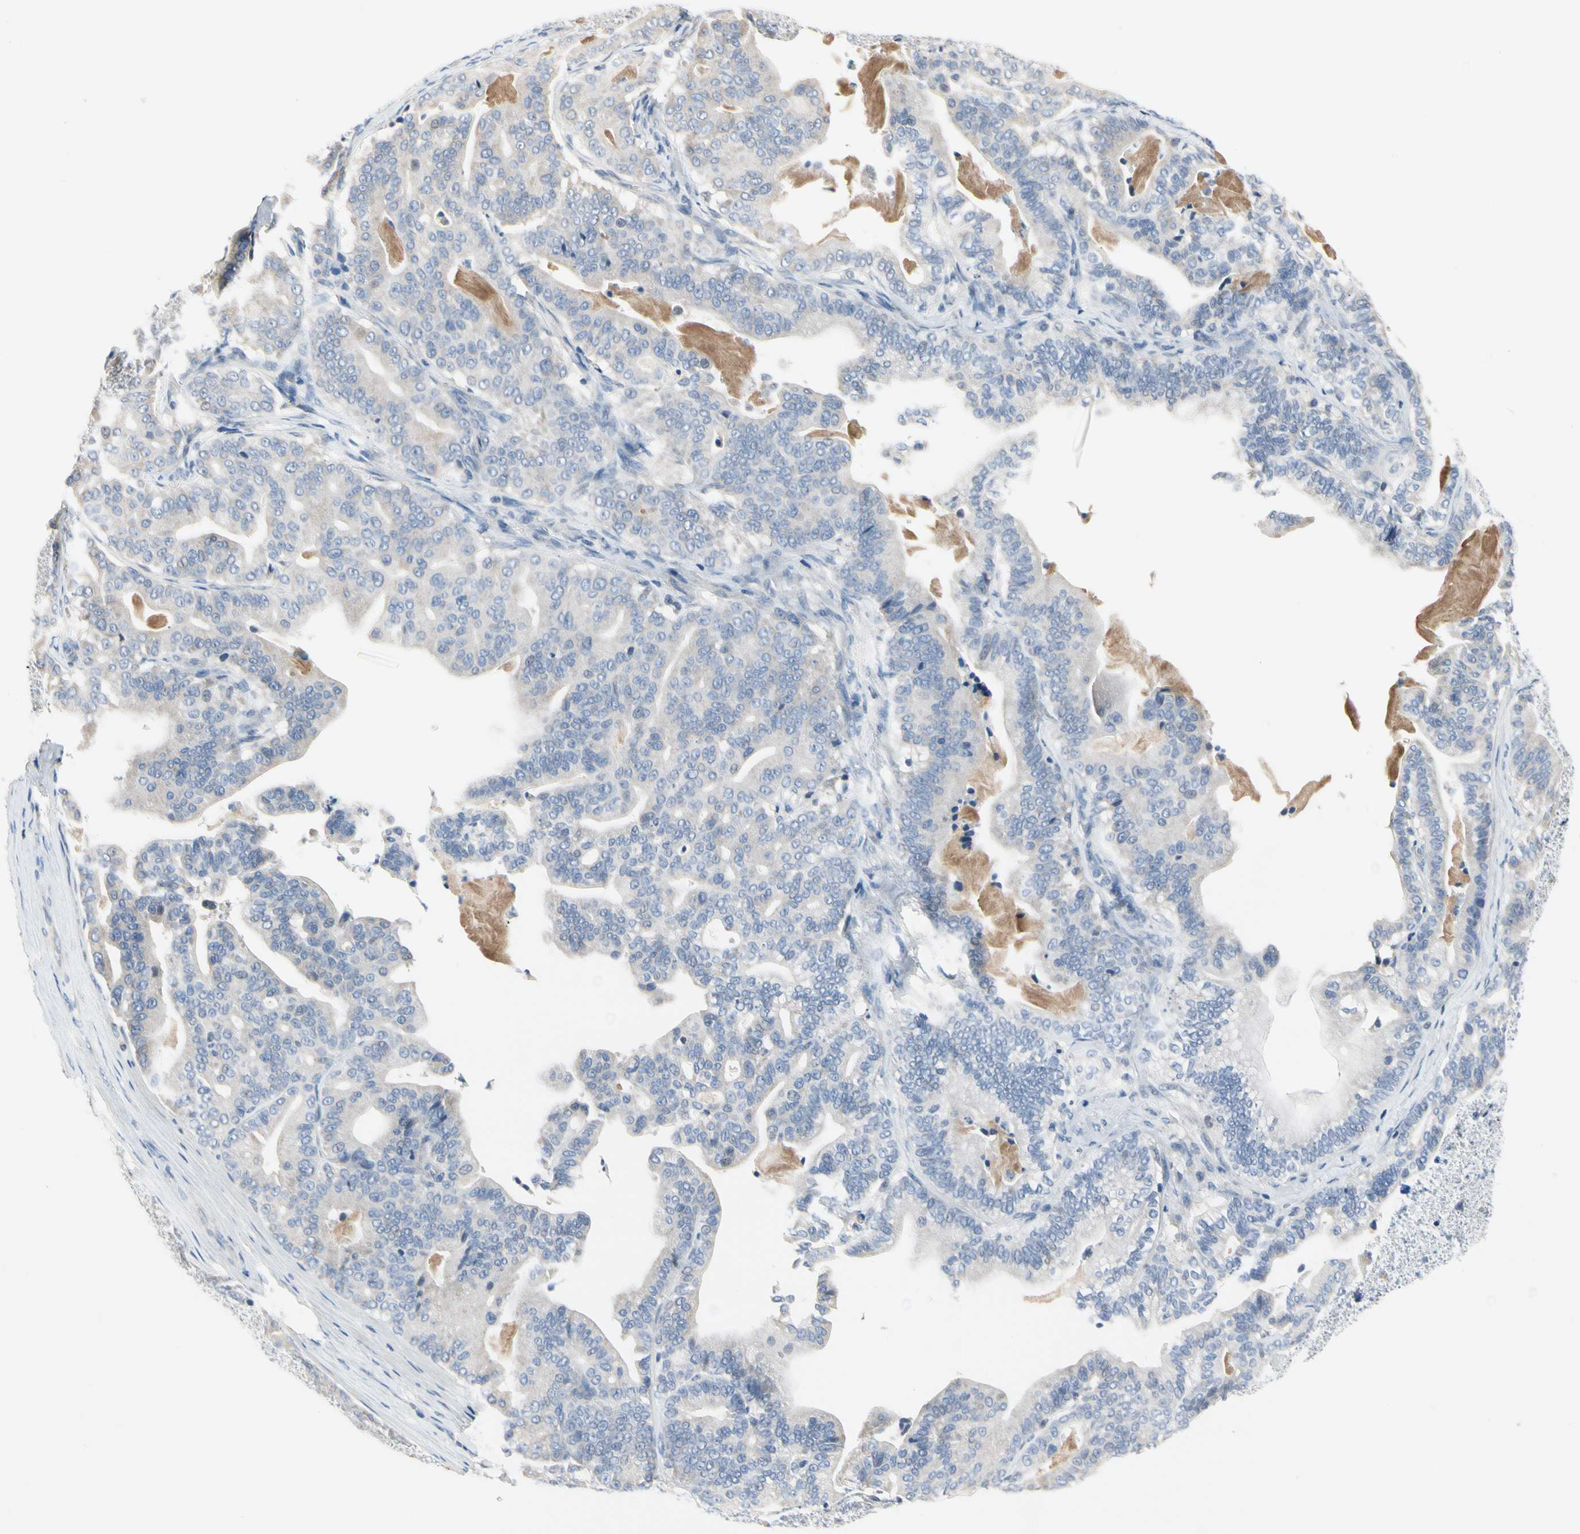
{"staining": {"intensity": "negative", "quantity": "none", "location": "none"}, "tissue": "pancreatic cancer", "cell_type": "Tumor cells", "image_type": "cancer", "snomed": [{"axis": "morphology", "description": "Adenocarcinoma, NOS"}, {"axis": "topography", "description": "Pancreas"}], "caption": "The photomicrograph displays no significant expression in tumor cells of adenocarcinoma (pancreatic).", "gene": "ECRG4", "patient": {"sex": "male", "age": 63}}